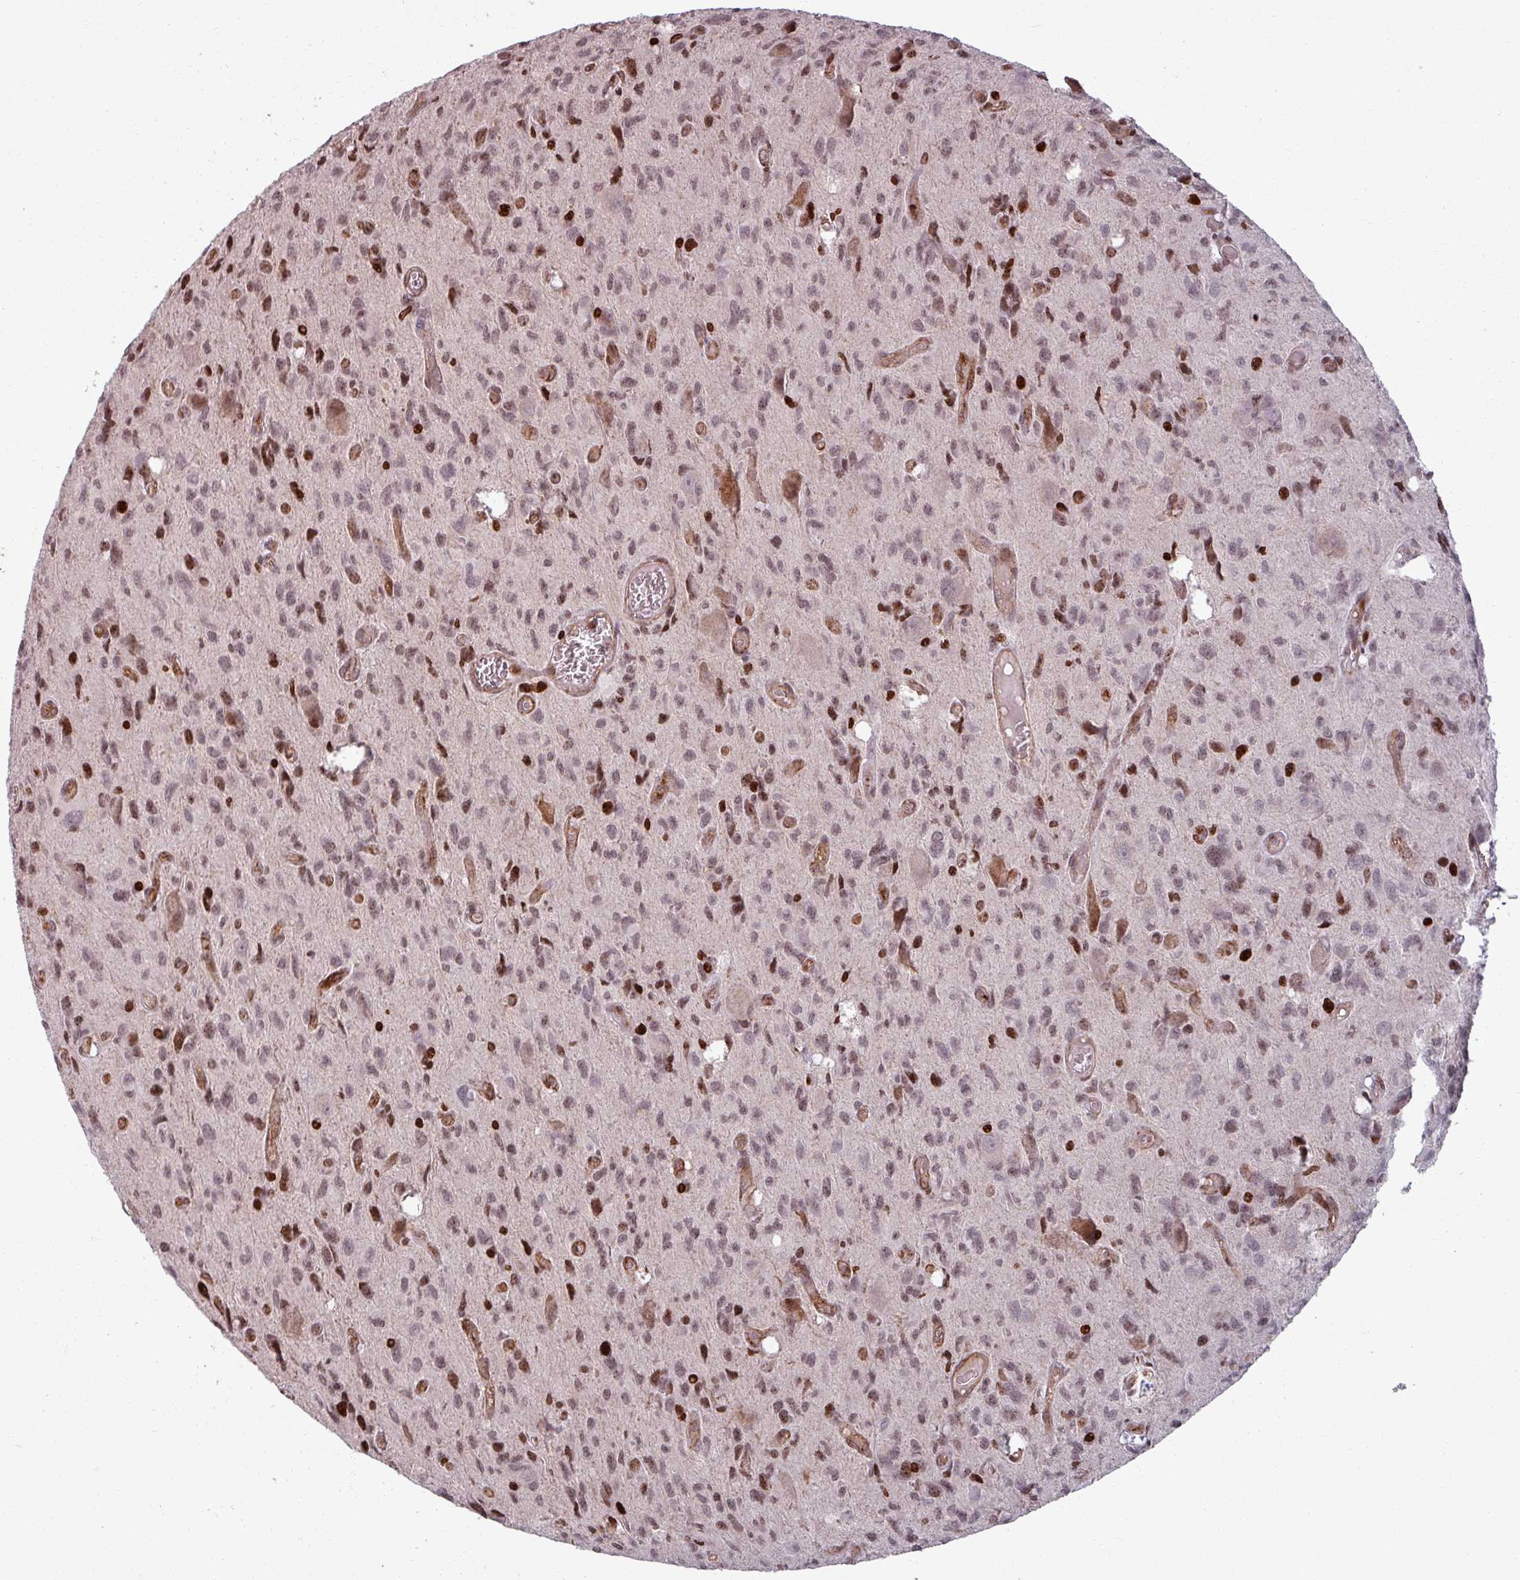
{"staining": {"intensity": "moderate", "quantity": "25%-75%", "location": "nuclear"}, "tissue": "glioma", "cell_type": "Tumor cells", "image_type": "cancer", "snomed": [{"axis": "morphology", "description": "Glioma, malignant, High grade"}, {"axis": "topography", "description": "Brain"}], "caption": "Human high-grade glioma (malignant) stained with a protein marker exhibits moderate staining in tumor cells.", "gene": "NCOR1", "patient": {"sex": "male", "age": 76}}